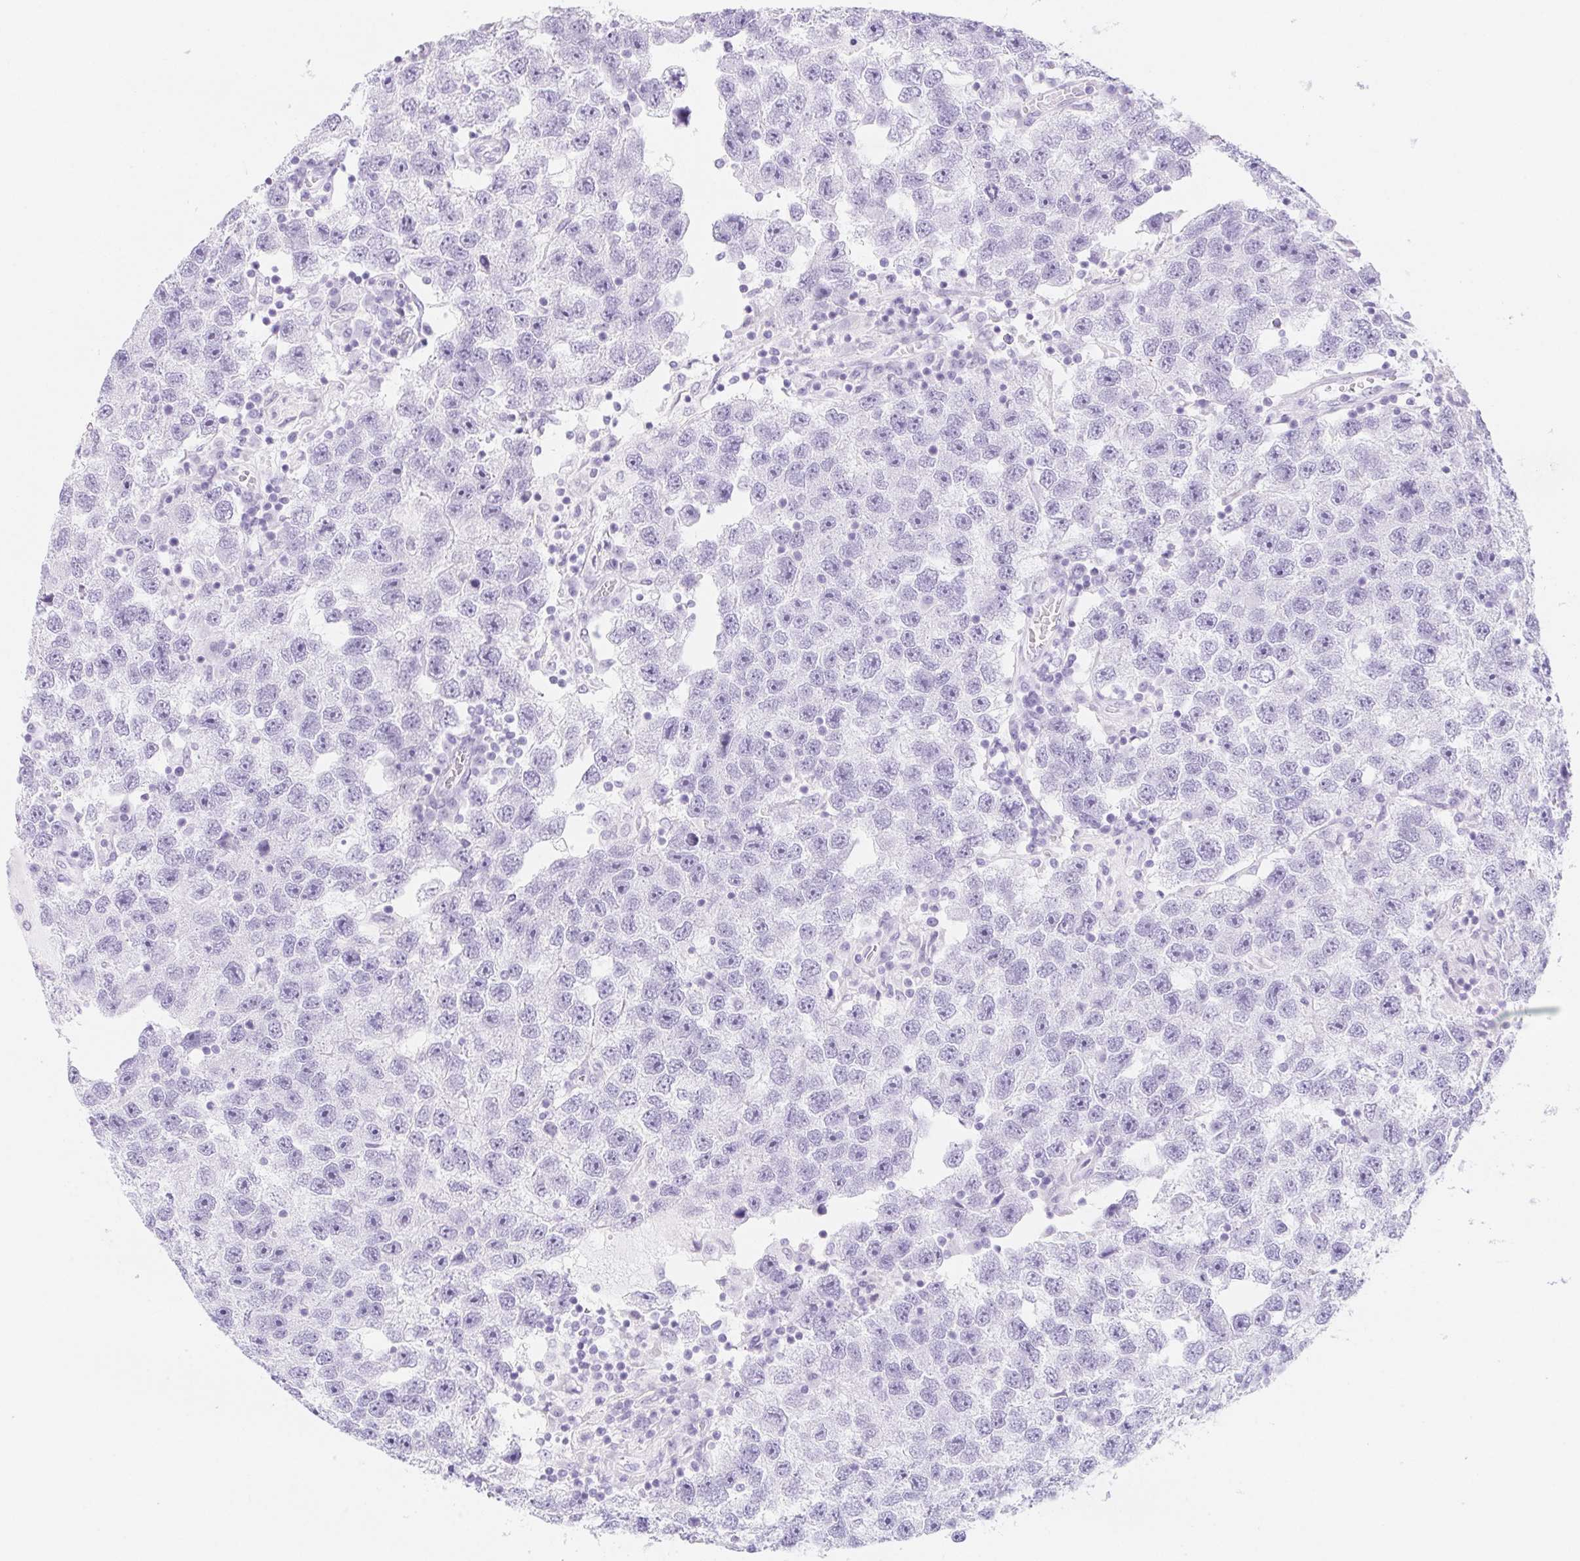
{"staining": {"intensity": "negative", "quantity": "none", "location": "none"}, "tissue": "testis cancer", "cell_type": "Tumor cells", "image_type": "cancer", "snomed": [{"axis": "morphology", "description": "Seminoma, NOS"}, {"axis": "topography", "description": "Testis"}], "caption": "IHC of human testis cancer displays no expression in tumor cells. (Stains: DAB immunohistochemistry (IHC) with hematoxylin counter stain, Microscopy: brightfield microscopy at high magnification).", "gene": "CYP21A2", "patient": {"sex": "male", "age": 26}}